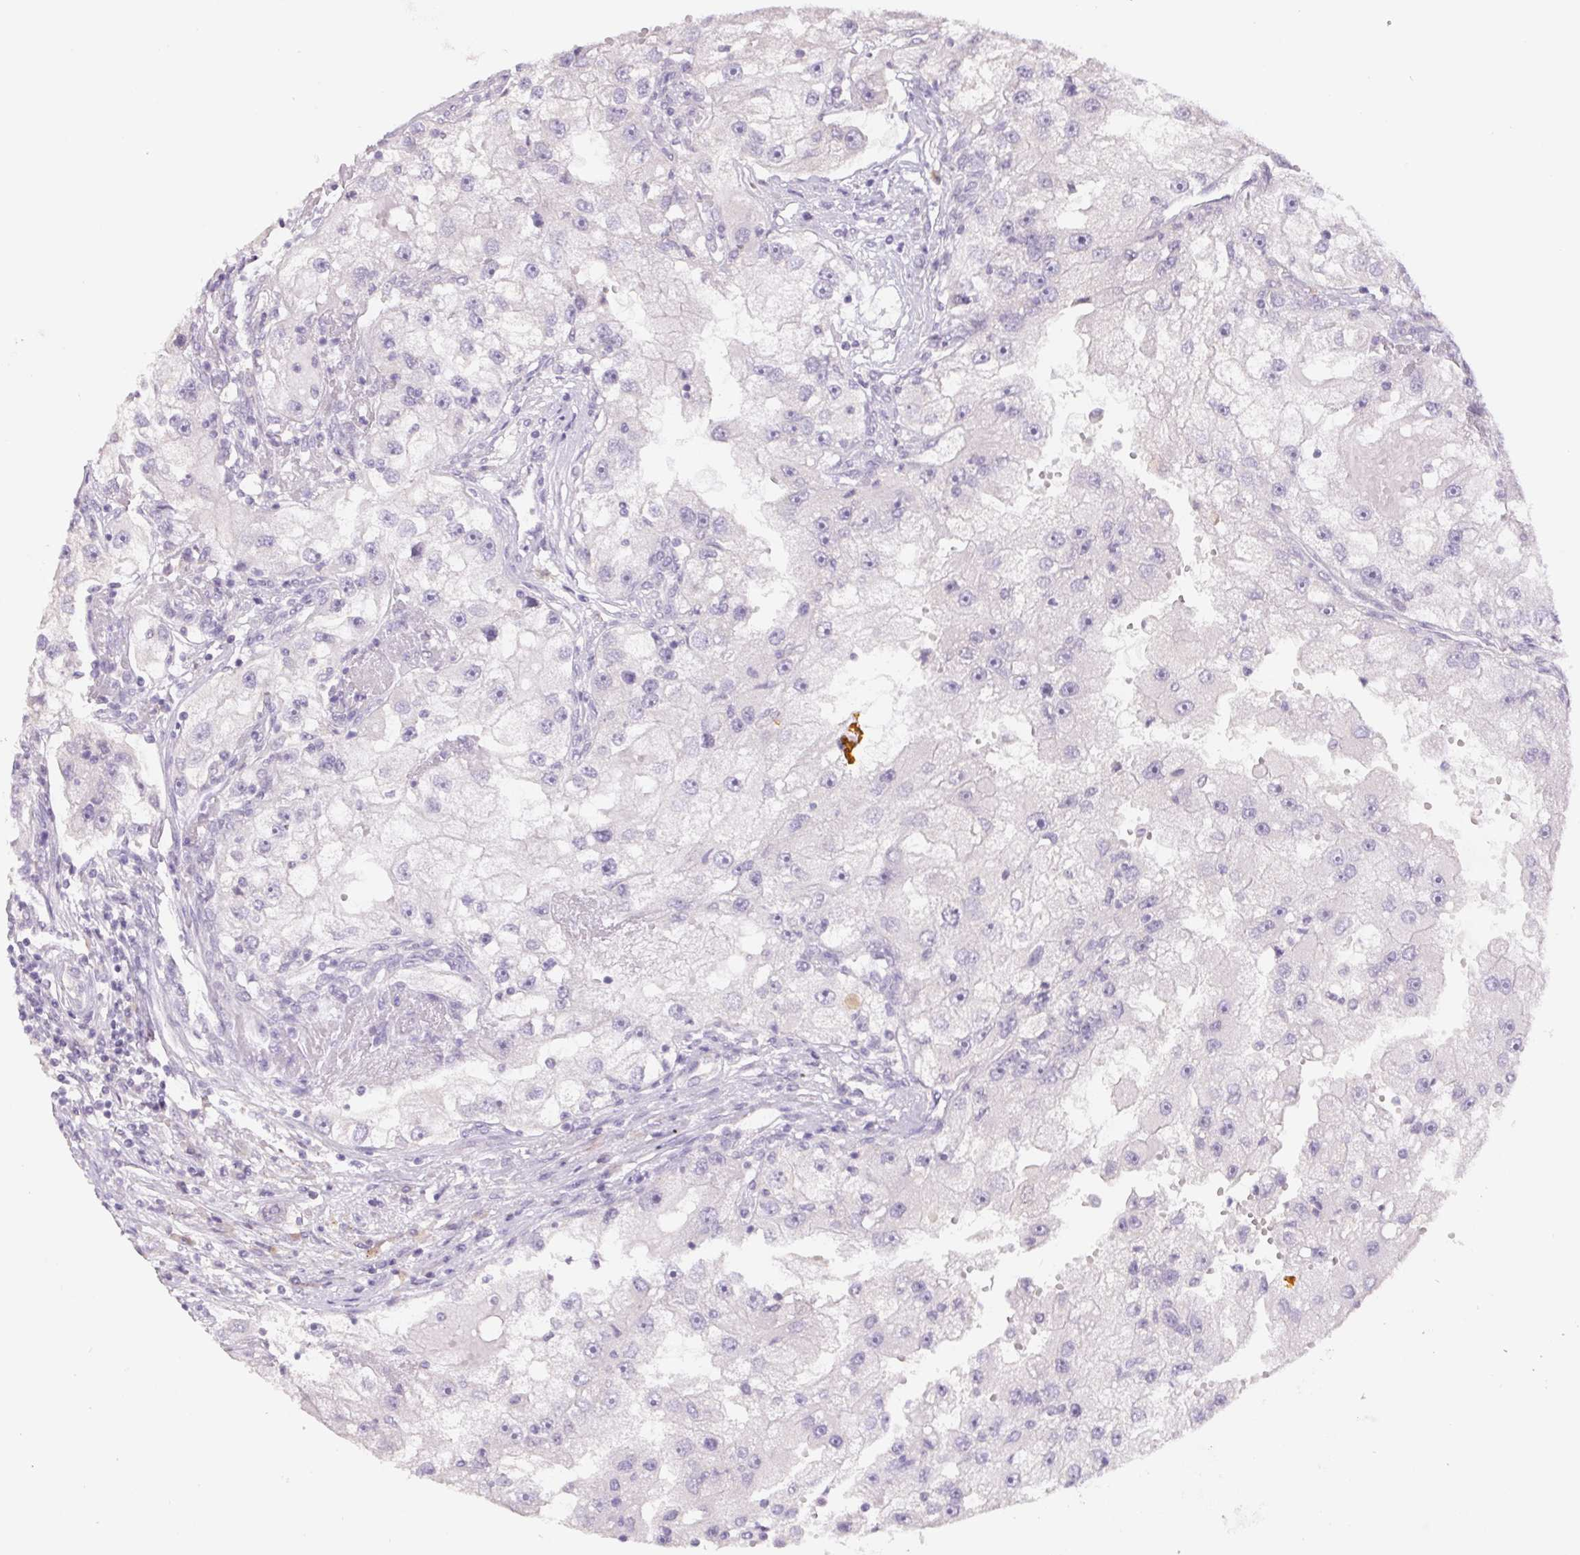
{"staining": {"intensity": "negative", "quantity": "none", "location": "none"}, "tissue": "renal cancer", "cell_type": "Tumor cells", "image_type": "cancer", "snomed": [{"axis": "morphology", "description": "Adenocarcinoma, NOS"}, {"axis": "topography", "description": "Kidney"}], "caption": "This is an immunohistochemistry (IHC) micrograph of renal cancer (adenocarcinoma). There is no expression in tumor cells.", "gene": "PNMA8B", "patient": {"sex": "male", "age": 63}}